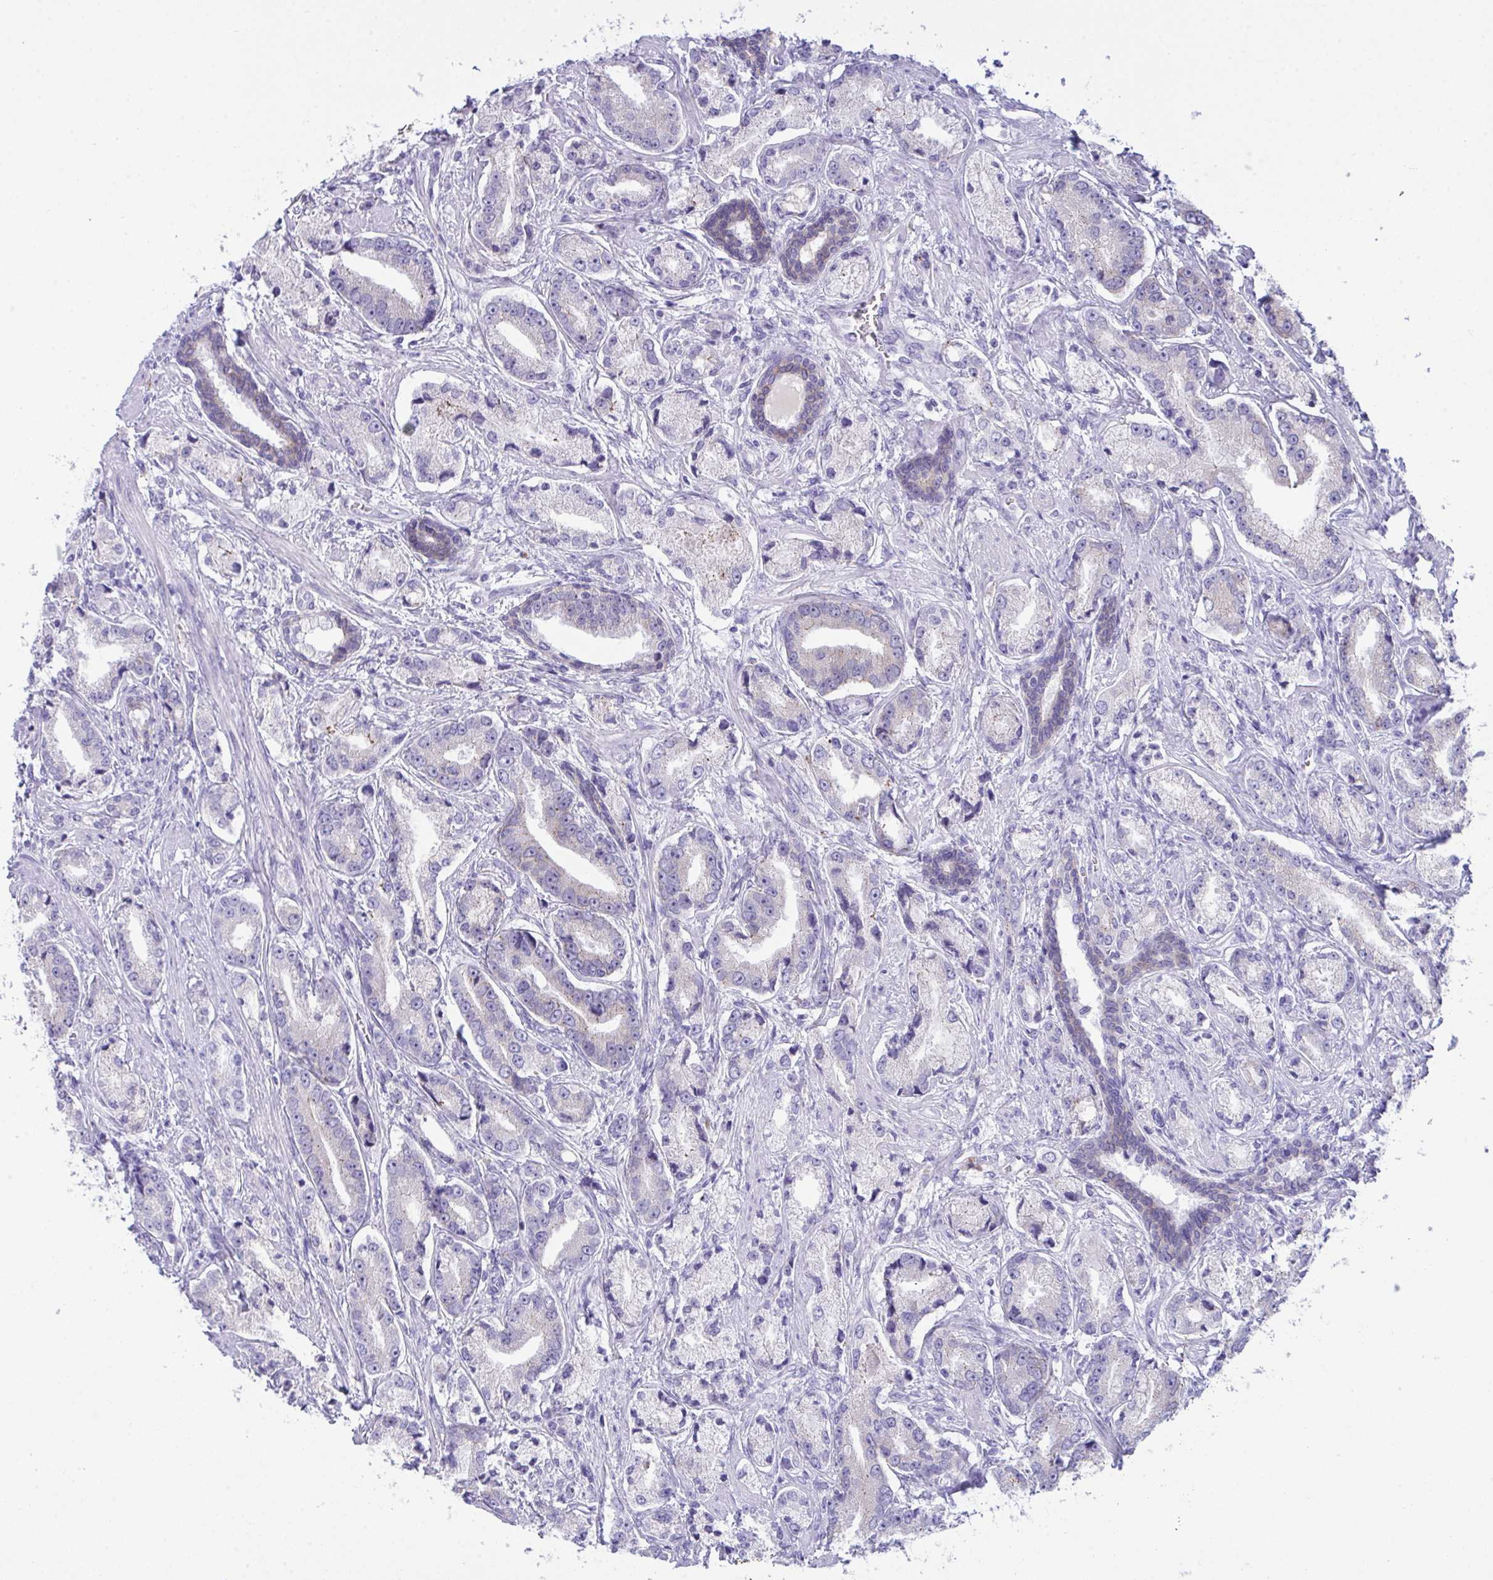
{"staining": {"intensity": "negative", "quantity": "none", "location": "none"}, "tissue": "prostate cancer", "cell_type": "Tumor cells", "image_type": "cancer", "snomed": [{"axis": "morphology", "description": "Adenocarcinoma, High grade"}, {"axis": "topography", "description": "Prostate and seminal vesicle, NOS"}], "caption": "High magnification brightfield microscopy of prostate cancer (adenocarcinoma (high-grade)) stained with DAB (brown) and counterstained with hematoxylin (blue): tumor cells show no significant staining.", "gene": "GLB1L2", "patient": {"sex": "male", "age": 61}}